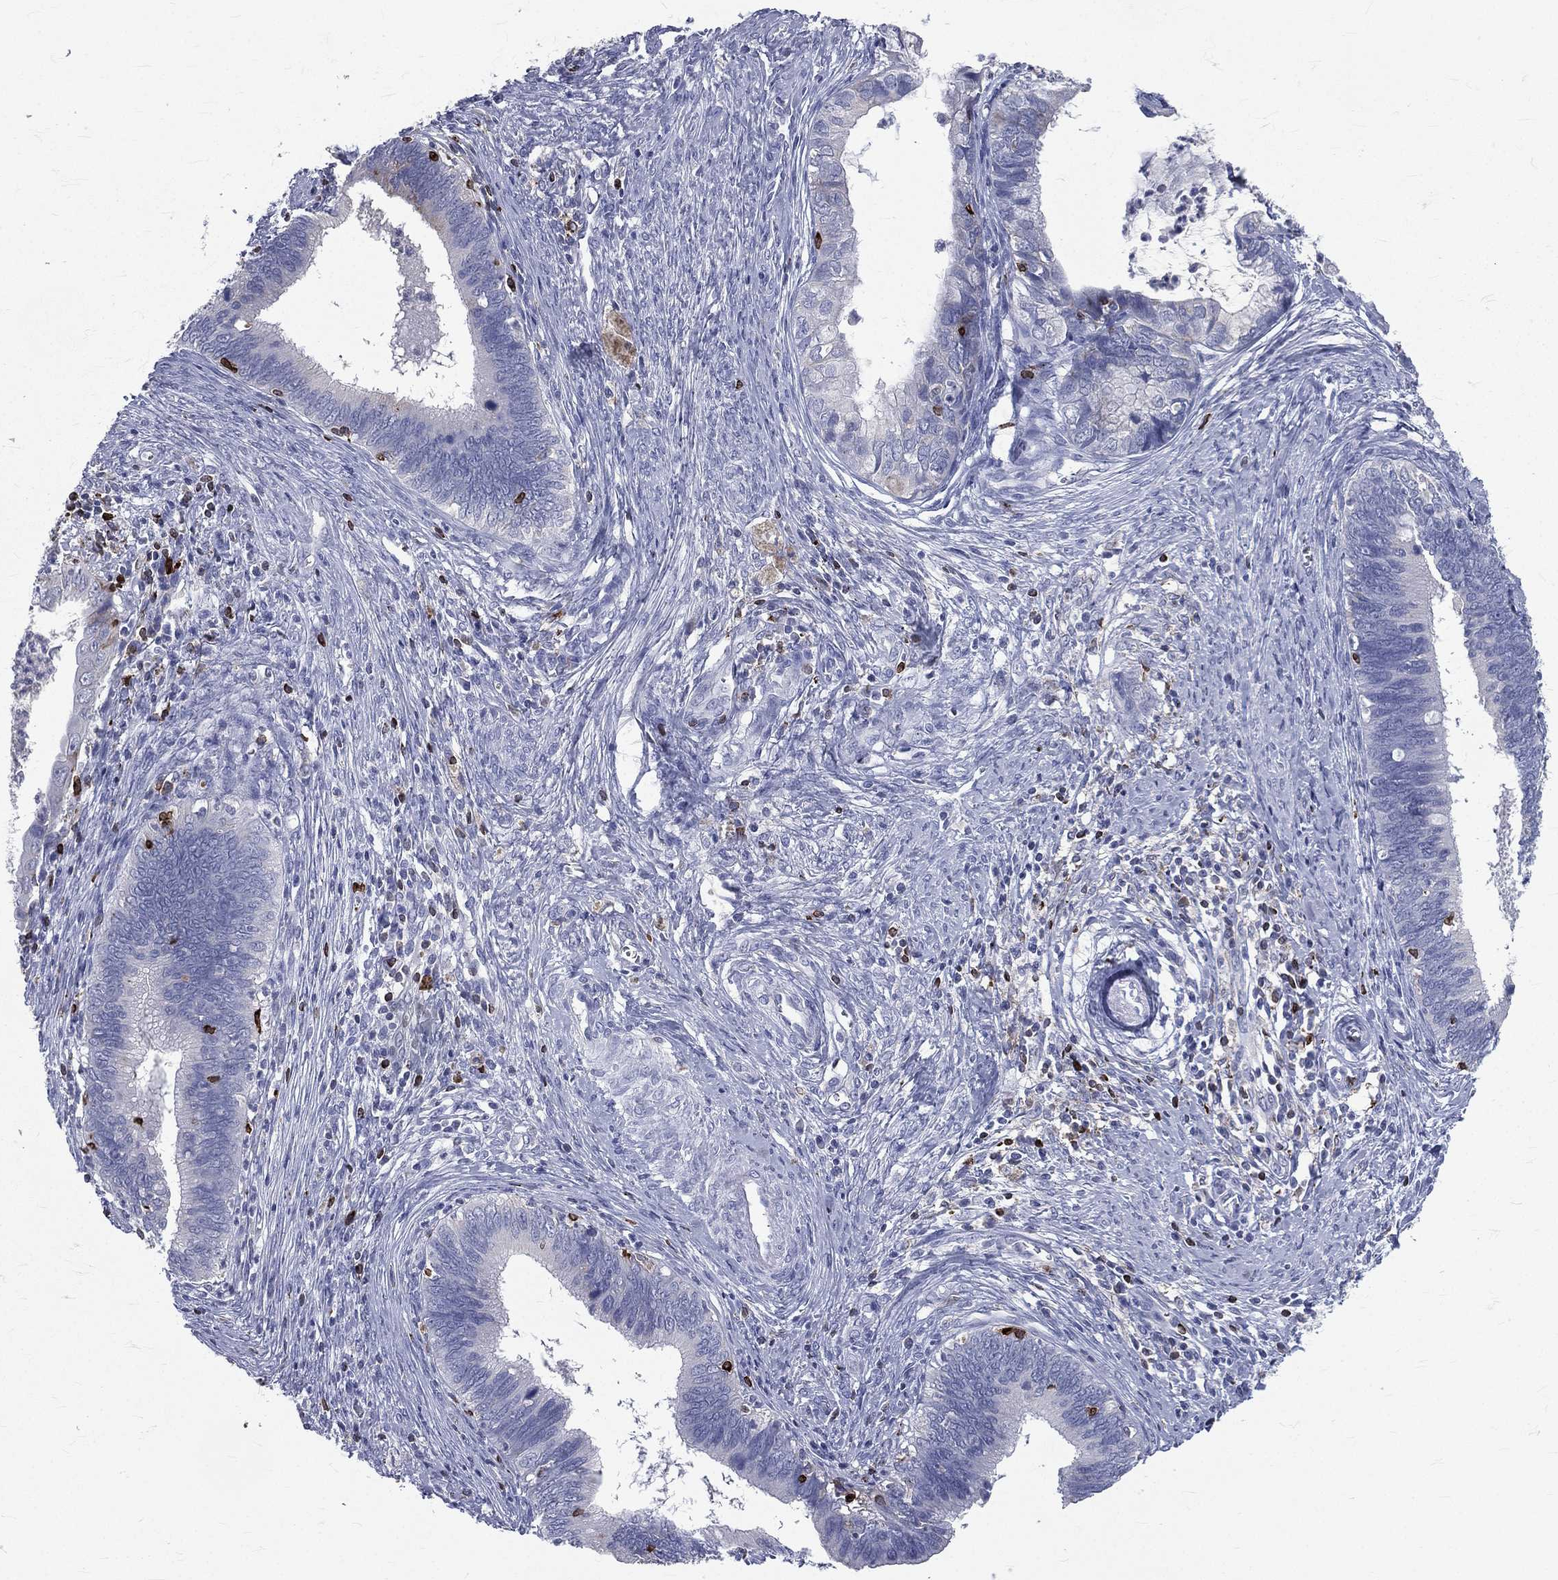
{"staining": {"intensity": "negative", "quantity": "none", "location": "none"}, "tissue": "cervical cancer", "cell_type": "Tumor cells", "image_type": "cancer", "snomed": [{"axis": "morphology", "description": "Adenocarcinoma, NOS"}, {"axis": "topography", "description": "Cervix"}], "caption": "IHC micrograph of human cervical cancer stained for a protein (brown), which reveals no expression in tumor cells. (DAB (3,3'-diaminobenzidine) immunohistochemistry visualized using brightfield microscopy, high magnification).", "gene": "CTSW", "patient": {"sex": "female", "age": 42}}